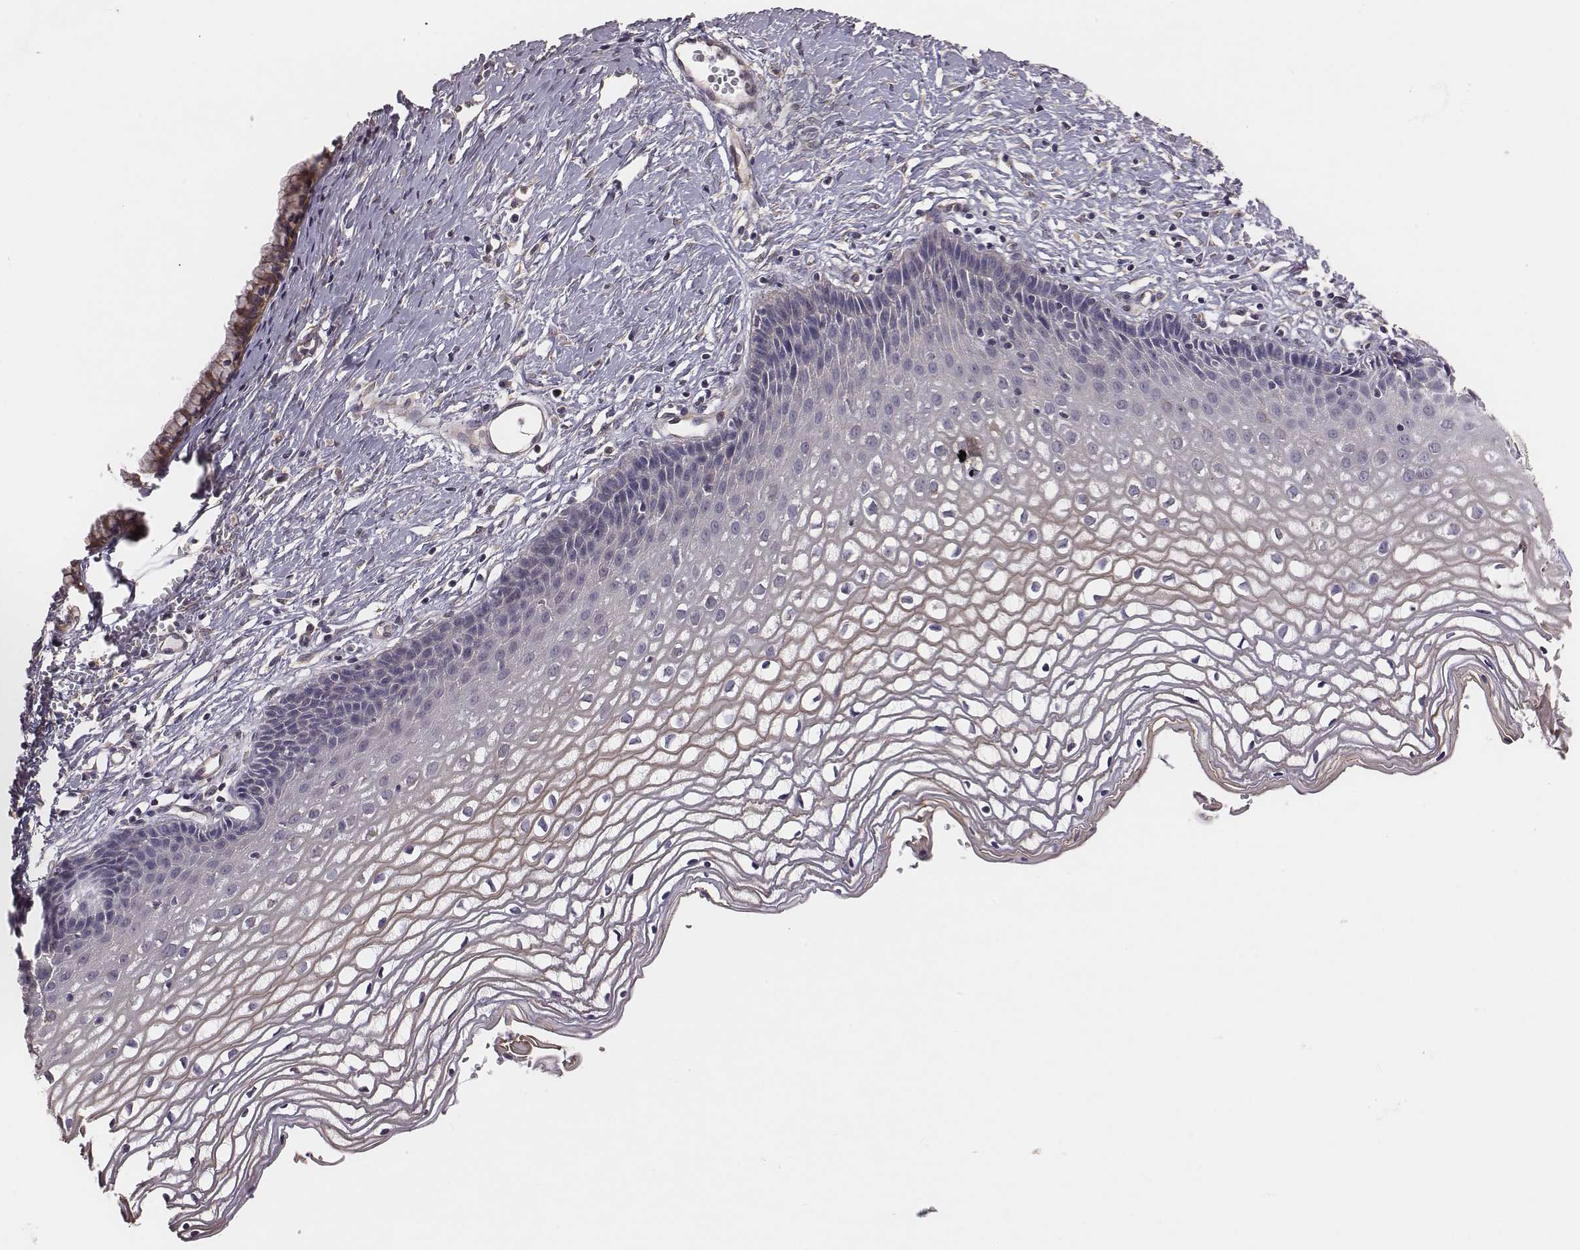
{"staining": {"intensity": "negative", "quantity": "none", "location": "none"}, "tissue": "cervix", "cell_type": "Squamous epithelial cells", "image_type": "normal", "snomed": [{"axis": "morphology", "description": "Normal tissue, NOS"}, {"axis": "topography", "description": "Cervix"}], "caption": "IHC image of benign human cervix stained for a protein (brown), which demonstrates no positivity in squamous epithelial cells.", "gene": "SCARF1", "patient": {"sex": "female", "age": 40}}